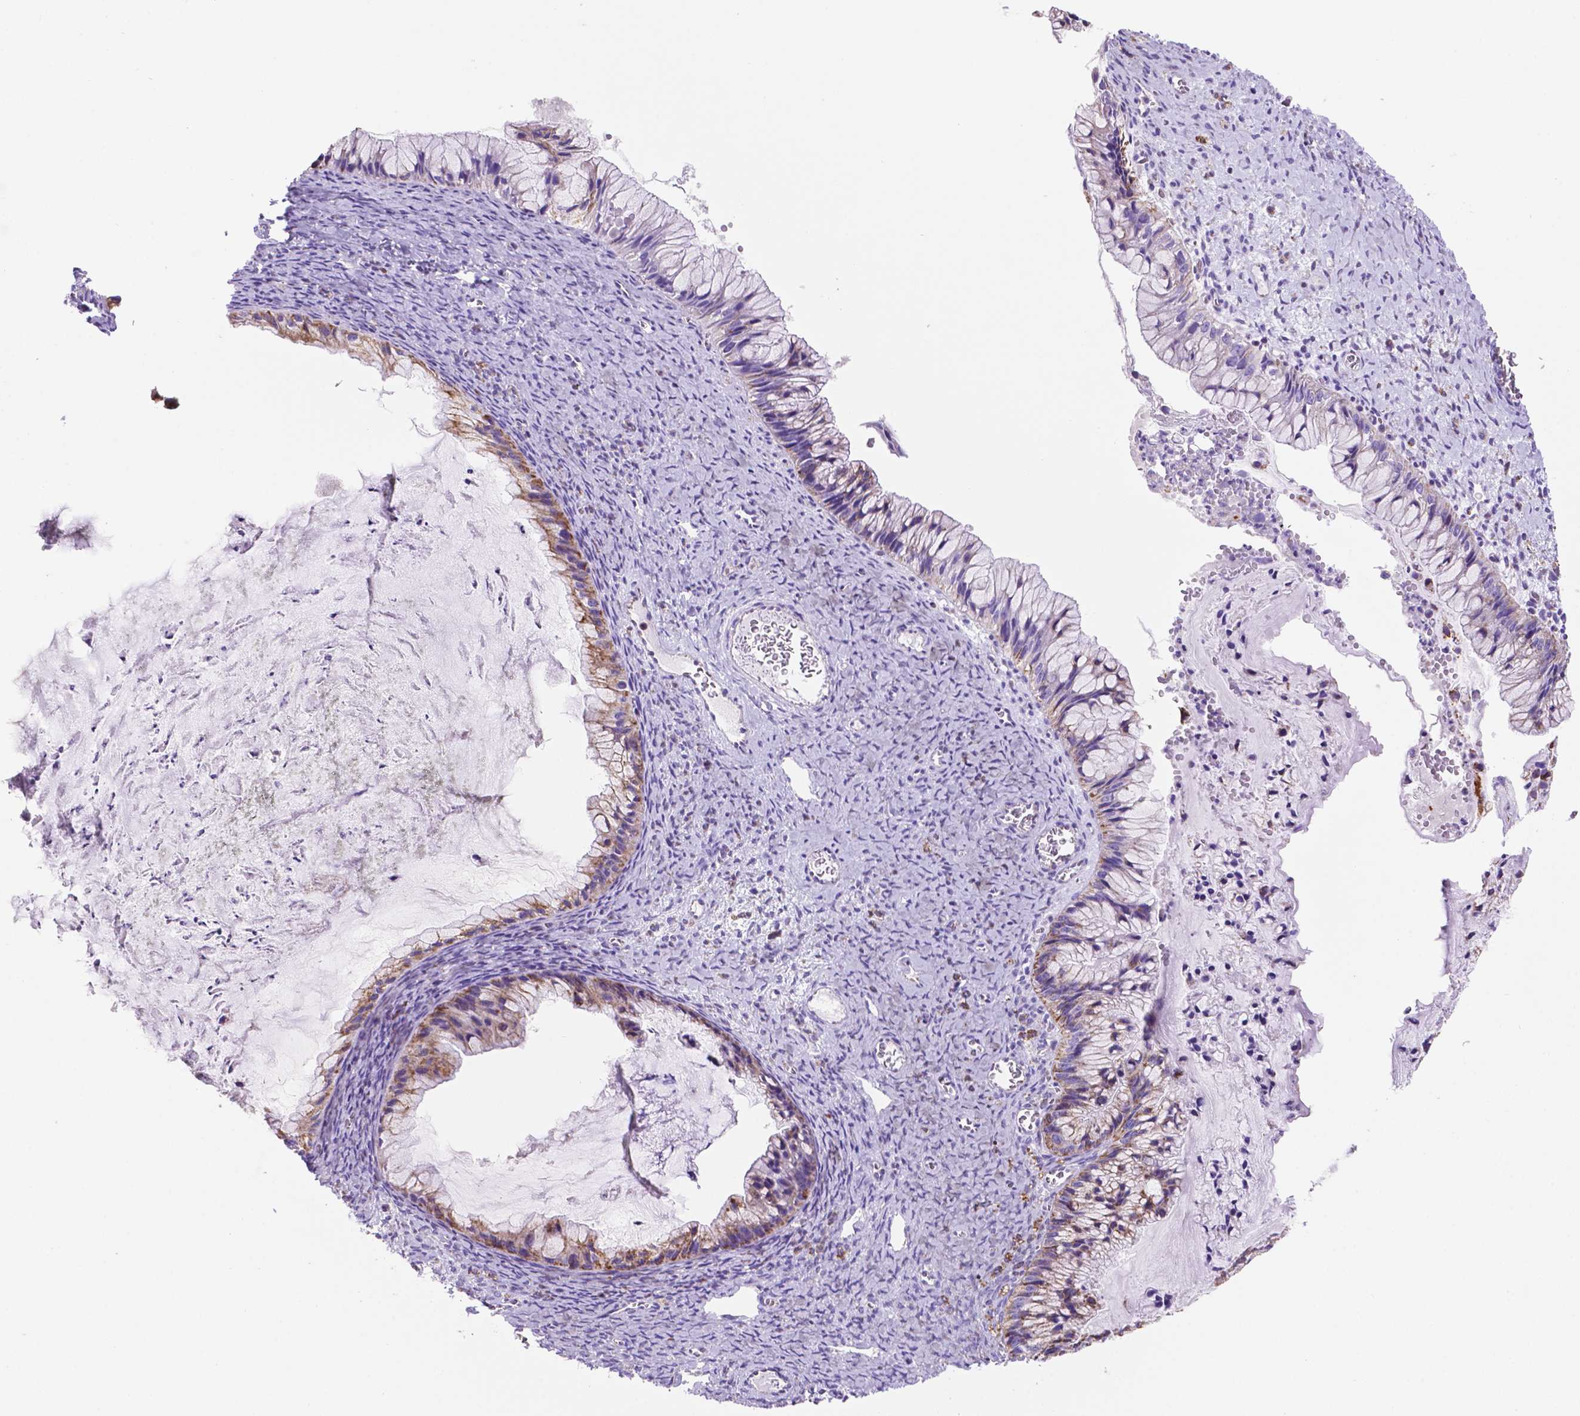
{"staining": {"intensity": "moderate", "quantity": "25%-75%", "location": "cytoplasmic/membranous"}, "tissue": "ovarian cancer", "cell_type": "Tumor cells", "image_type": "cancer", "snomed": [{"axis": "morphology", "description": "Cystadenocarcinoma, mucinous, NOS"}, {"axis": "topography", "description": "Ovary"}], "caption": "Immunohistochemistry photomicrograph of neoplastic tissue: human ovarian cancer (mucinous cystadenocarcinoma) stained using immunohistochemistry demonstrates medium levels of moderate protein expression localized specifically in the cytoplasmic/membranous of tumor cells, appearing as a cytoplasmic/membranous brown color.", "gene": "GDPD5", "patient": {"sex": "female", "age": 72}}